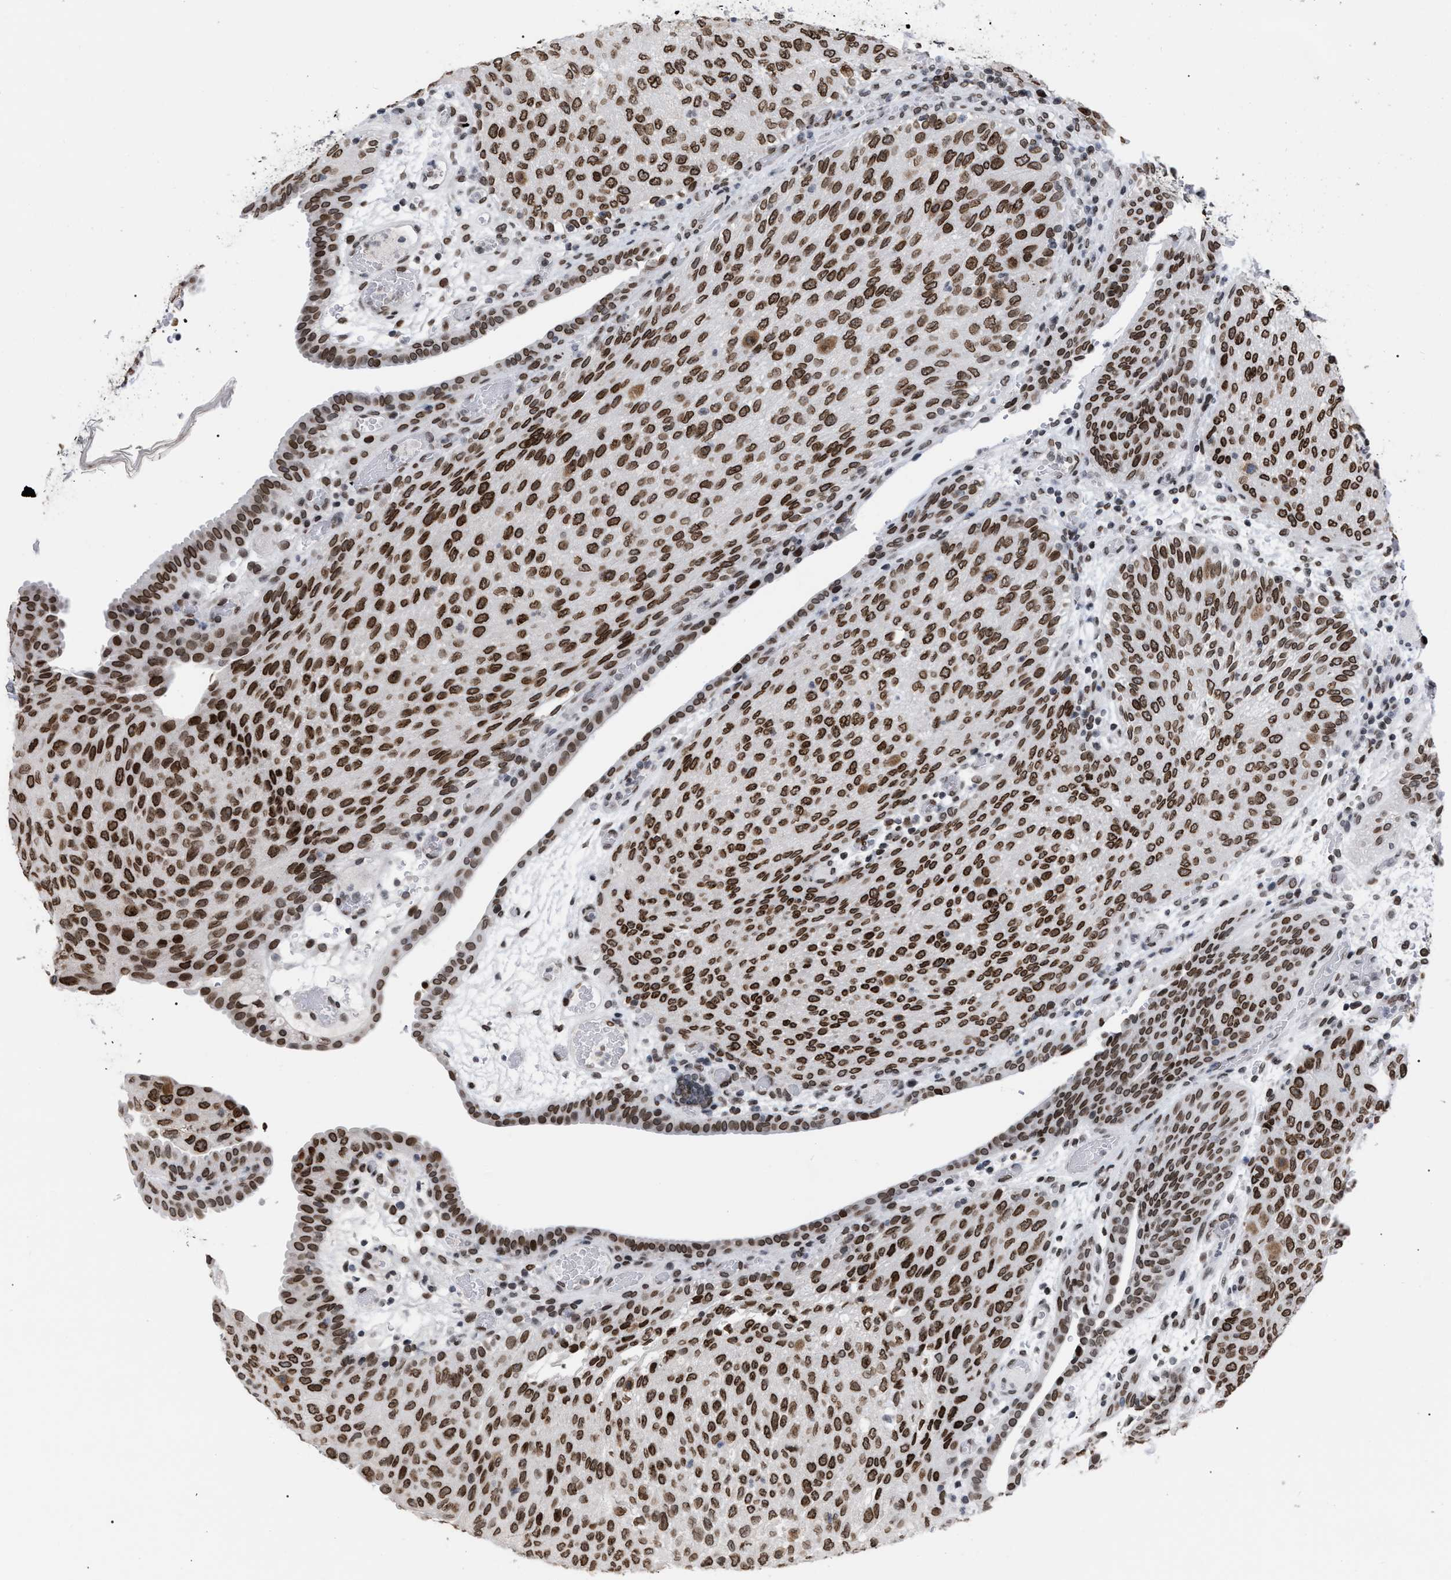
{"staining": {"intensity": "moderate", "quantity": ">75%", "location": "cytoplasmic/membranous,nuclear"}, "tissue": "urothelial cancer", "cell_type": "Tumor cells", "image_type": "cancer", "snomed": [{"axis": "morphology", "description": "Urothelial carcinoma, Low grade"}, {"axis": "morphology", "description": "Urothelial carcinoma, High grade"}, {"axis": "topography", "description": "Urinary bladder"}], "caption": "Moderate cytoplasmic/membranous and nuclear protein positivity is present in about >75% of tumor cells in urothelial carcinoma (low-grade).", "gene": "TPR", "patient": {"sex": "male", "age": 35}}